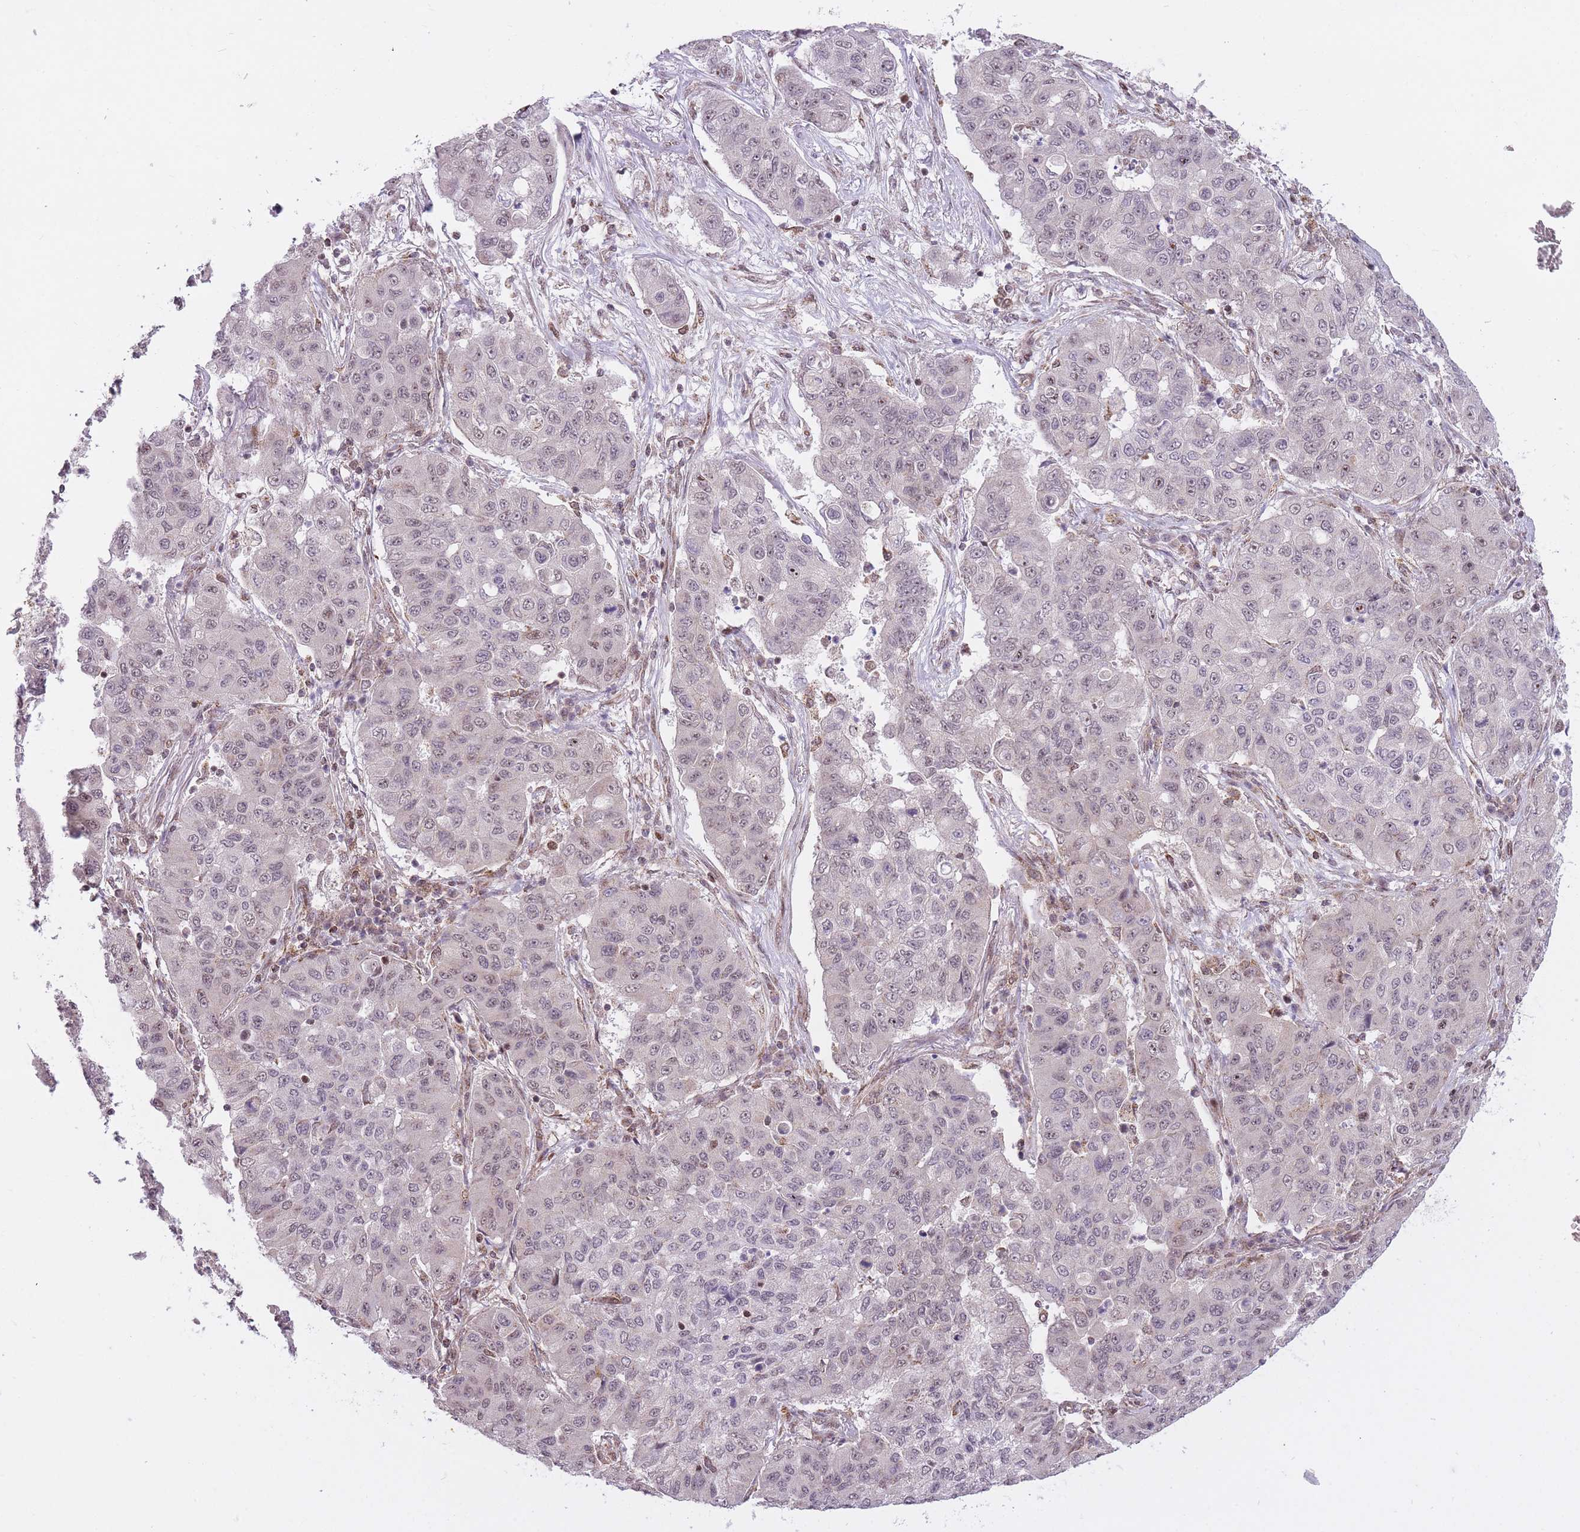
{"staining": {"intensity": "weak", "quantity": "<25%", "location": "cytoplasmic/membranous"}, "tissue": "lung cancer", "cell_type": "Tumor cells", "image_type": "cancer", "snomed": [{"axis": "morphology", "description": "Squamous cell carcinoma, NOS"}, {"axis": "topography", "description": "Lung"}], "caption": "DAB (3,3'-diaminobenzidine) immunohistochemical staining of lung cancer (squamous cell carcinoma) displays no significant positivity in tumor cells.", "gene": "DPYSL4", "patient": {"sex": "male", "age": 74}}